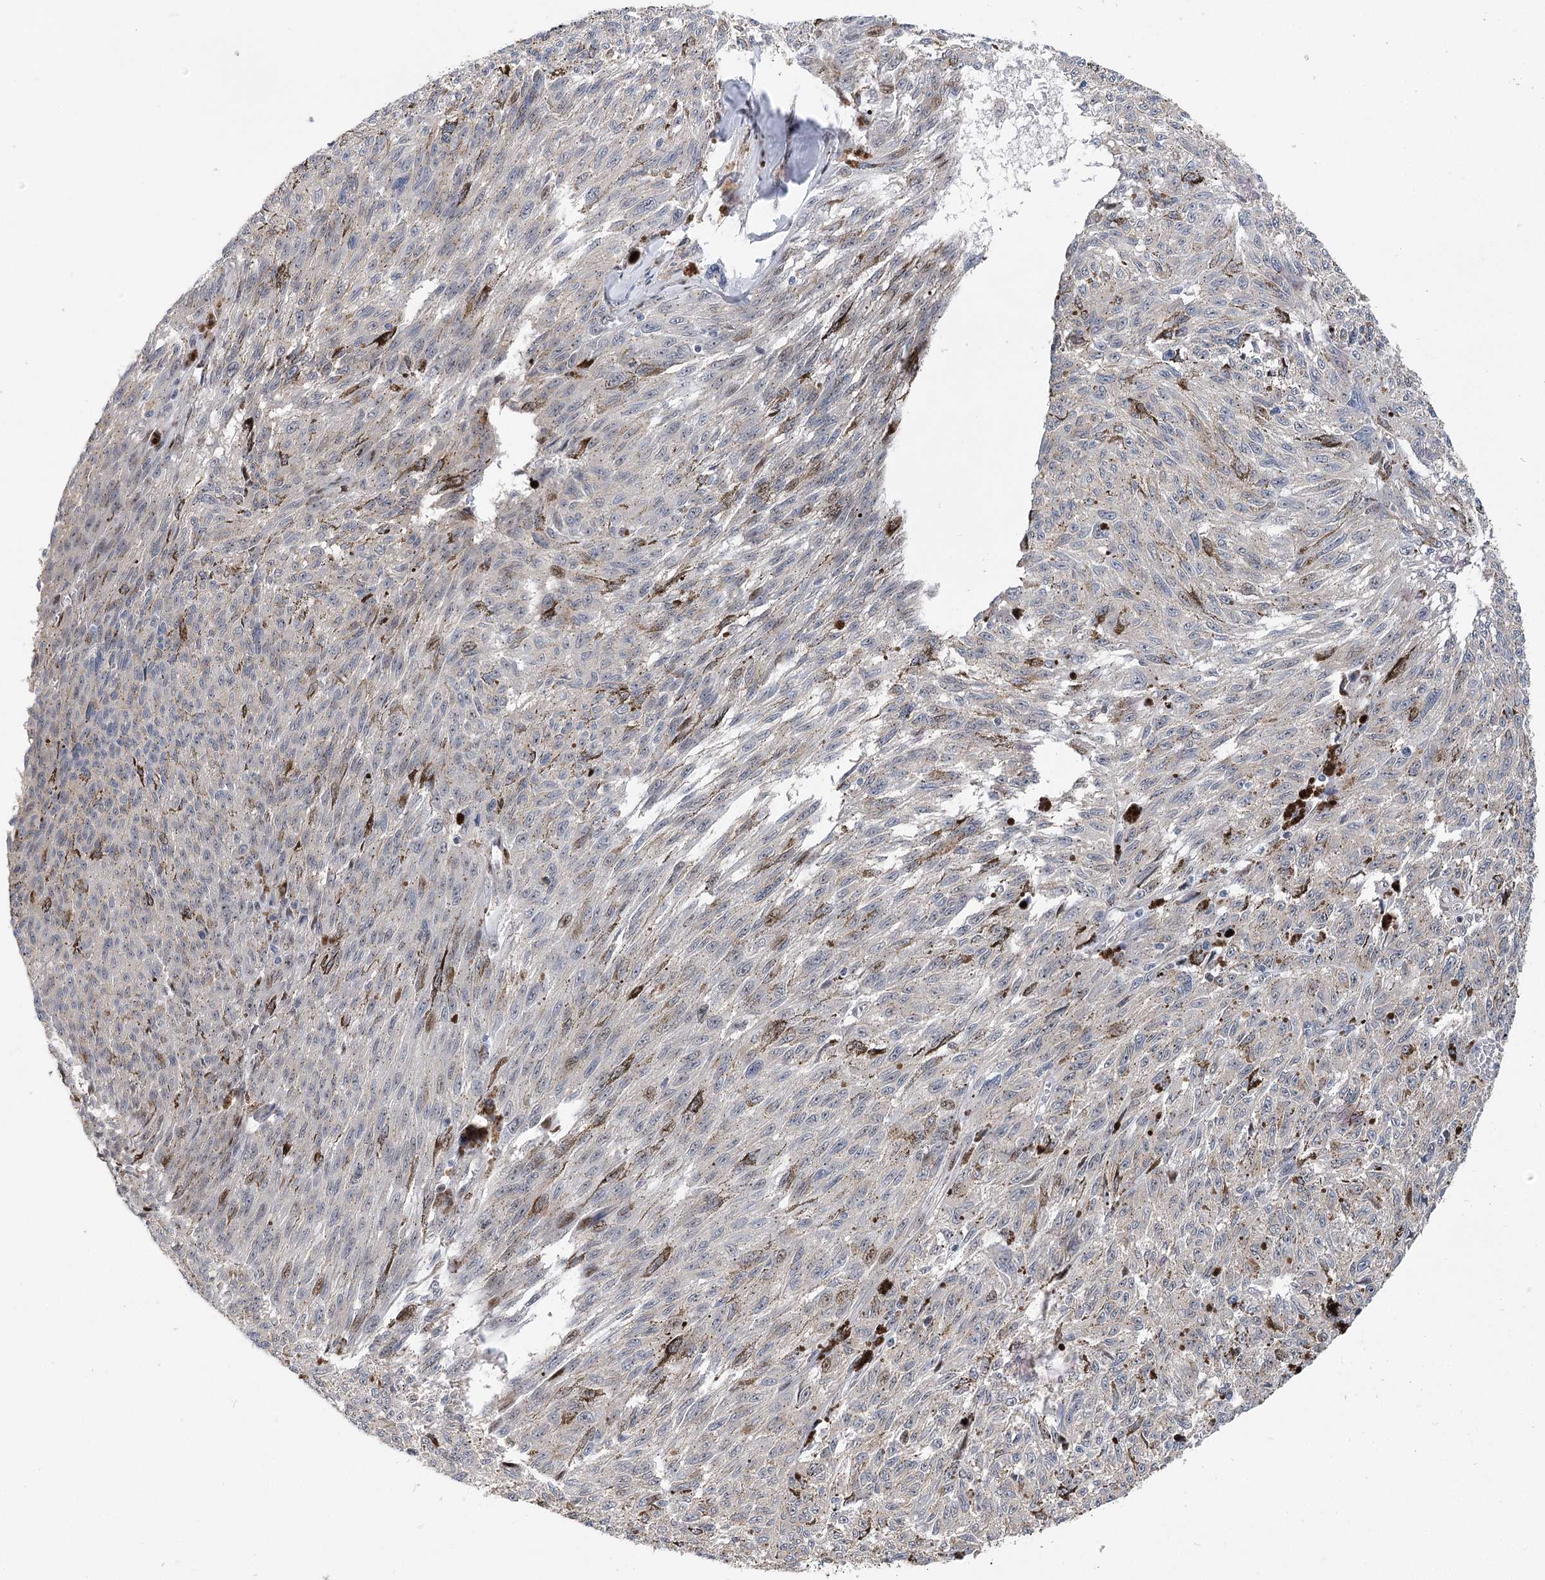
{"staining": {"intensity": "weak", "quantity": "<25%", "location": "nuclear"}, "tissue": "melanoma", "cell_type": "Tumor cells", "image_type": "cancer", "snomed": [{"axis": "morphology", "description": "Malignant melanoma, NOS"}, {"axis": "topography", "description": "Skin"}], "caption": "This is an IHC micrograph of malignant melanoma. There is no positivity in tumor cells.", "gene": "CAMTA1", "patient": {"sex": "female", "age": 72}}